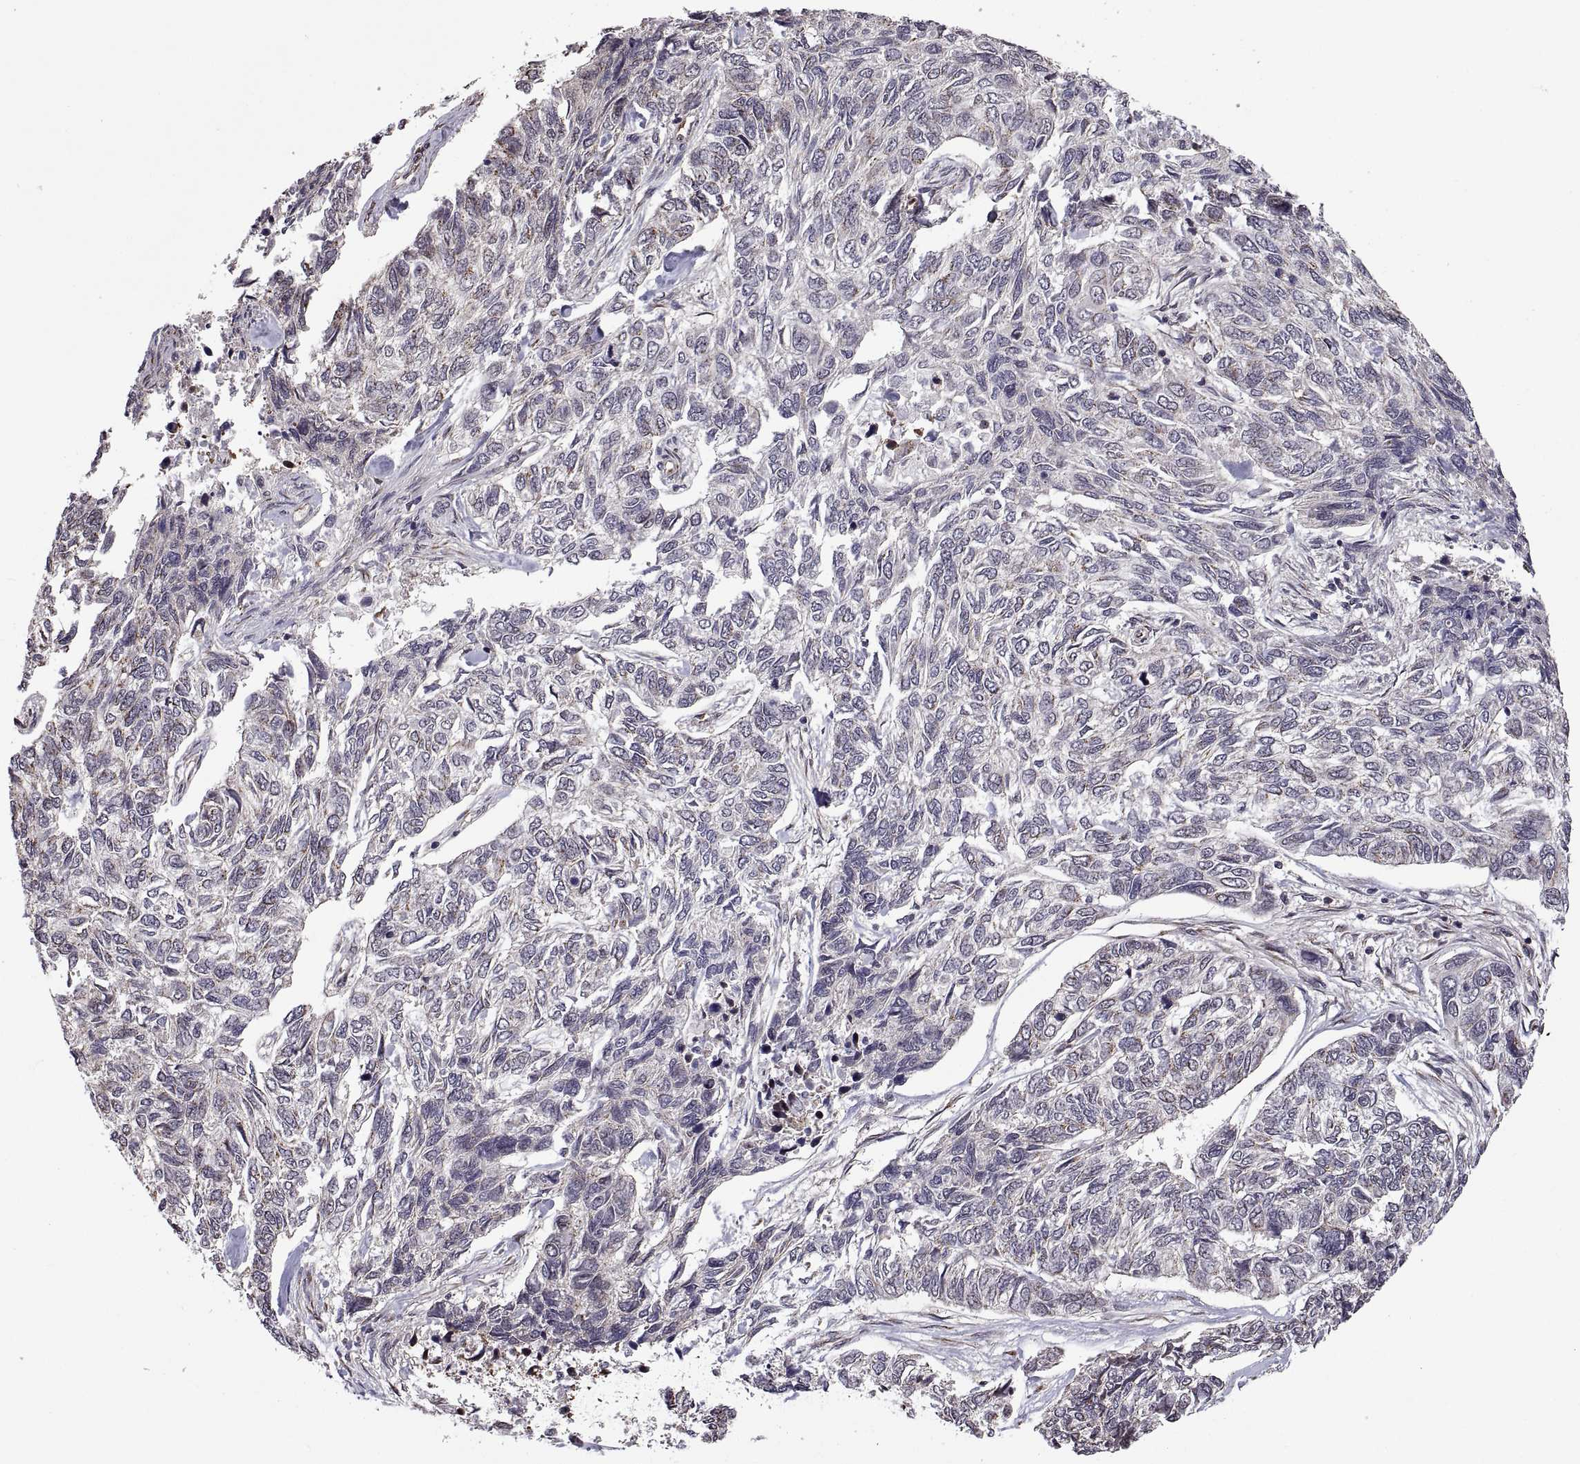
{"staining": {"intensity": "negative", "quantity": "none", "location": "none"}, "tissue": "skin cancer", "cell_type": "Tumor cells", "image_type": "cancer", "snomed": [{"axis": "morphology", "description": "Basal cell carcinoma"}, {"axis": "topography", "description": "Skin"}], "caption": "DAB immunohistochemical staining of human skin basal cell carcinoma reveals no significant positivity in tumor cells. (Brightfield microscopy of DAB (3,3'-diaminobenzidine) immunohistochemistry at high magnification).", "gene": "ARRB1", "patient": {"sex": "female", "age": 65}}